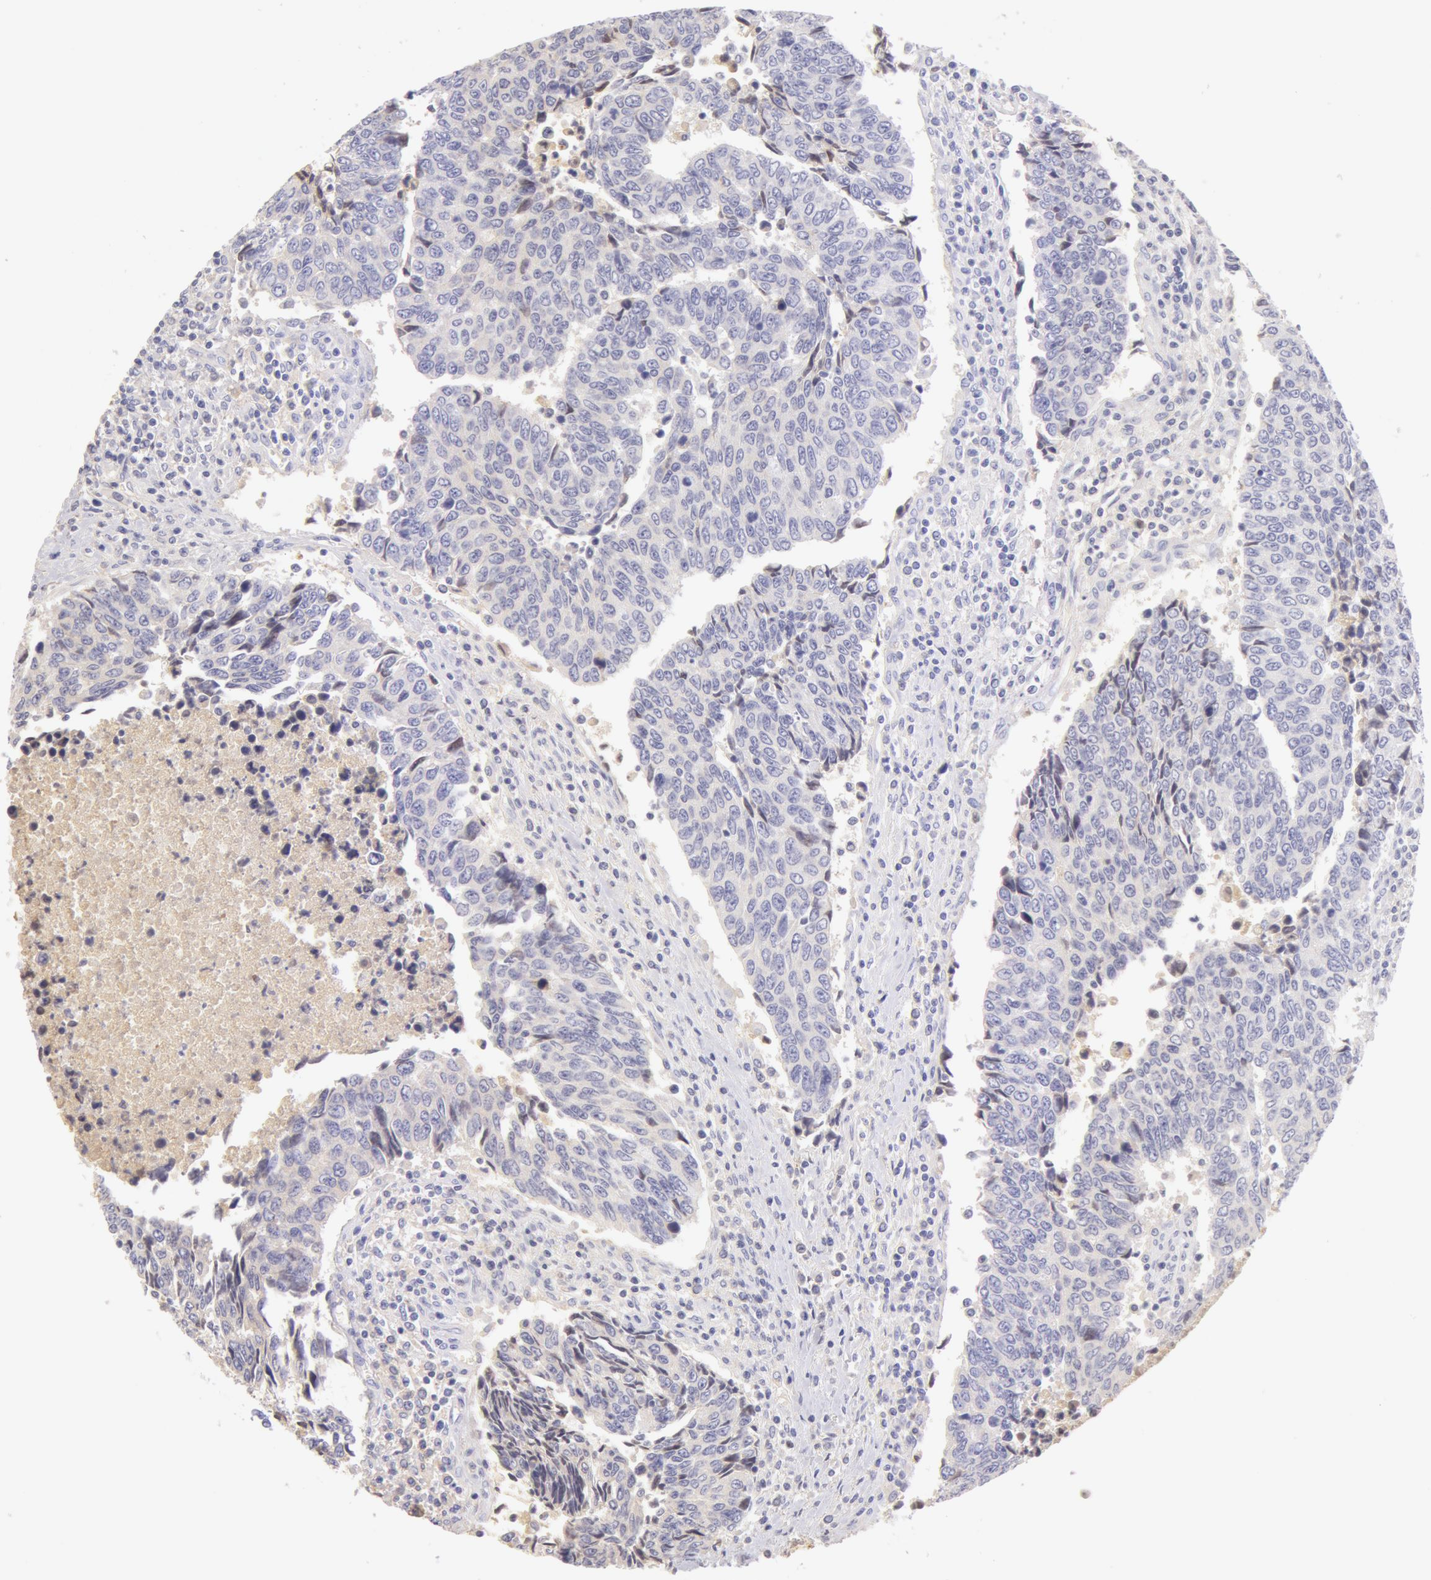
{"staining": {"intensity": "negative", "quantity": "none", "location": "none"}, "tissue": "urothelial cancer", "cell_type": "Tumor cells", "image_type": "cancer", "snomed": [{"axis": "morphology", "description": "Urothelial carcinoma, High grade"}, {"axis": "topography", "description": "Urinary bladder"}], "caption": "High magnification brightfield microscopy of urothelial cancer stained with DAB (brown) and counterstained with hematoxylin (blue): tumor cells show no significant expression.", "gene": "AHSG", "patient": {"sex": "male", "age": 86}}